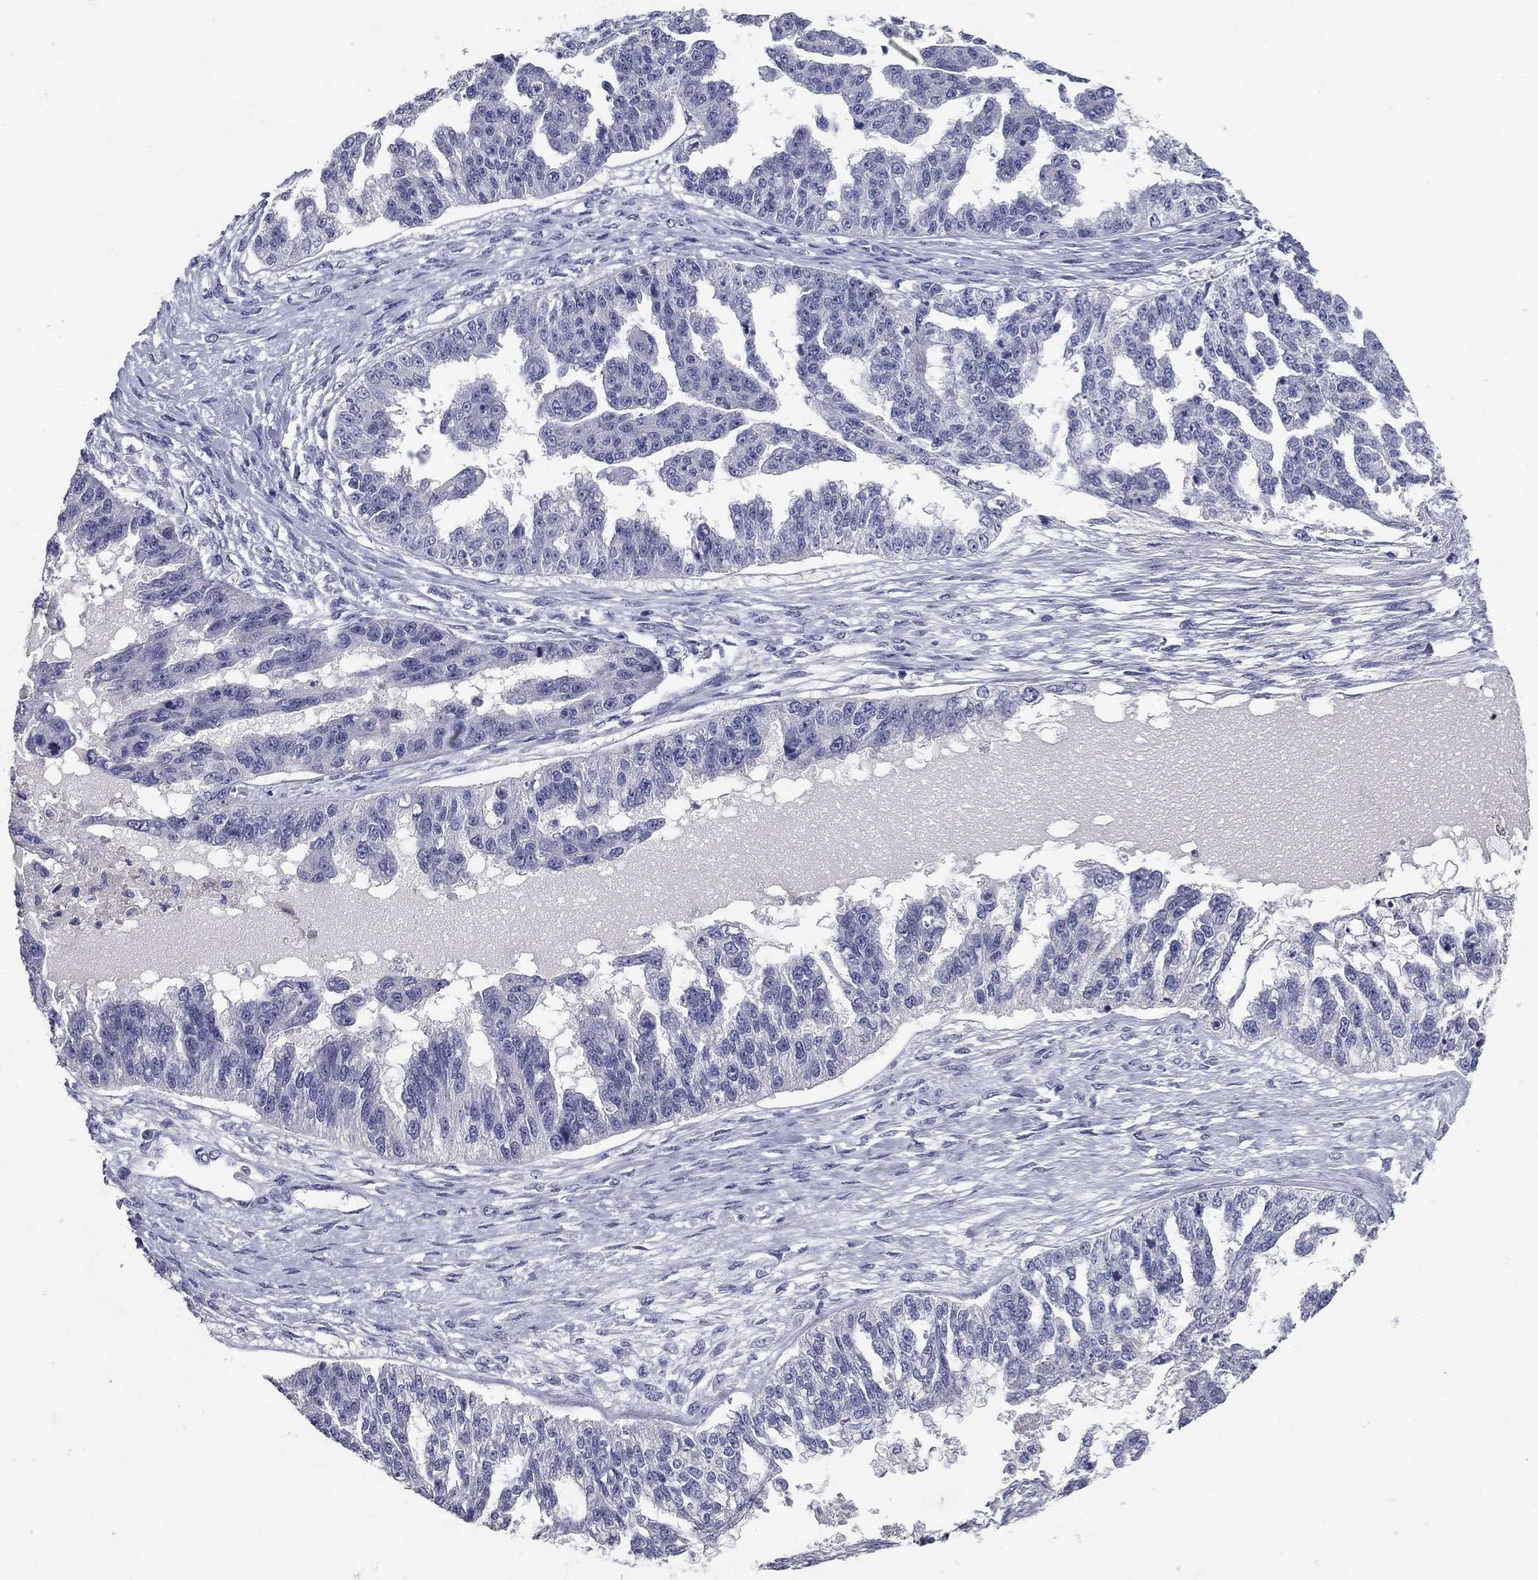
{"staining": {"intensity": "negative", "quantity": "none", "location": "none"}, "tissue": "ovarian cancer", "cell_type": "Tumor cells", "image_type": "cancer", "snomed": [{"axis": "morphology", "description": "Cystadenocarcinoma, serous, NOS"}, {"axis": "topography", "description": "Ovary"}], "caption": "DAB immunohistochemical staining of ovarian serous cystadenocarcinoma demonstrates no significant positivity in tumor cells.", "gene": "POMC", "patient": {"sex": "female", "age": 58}}